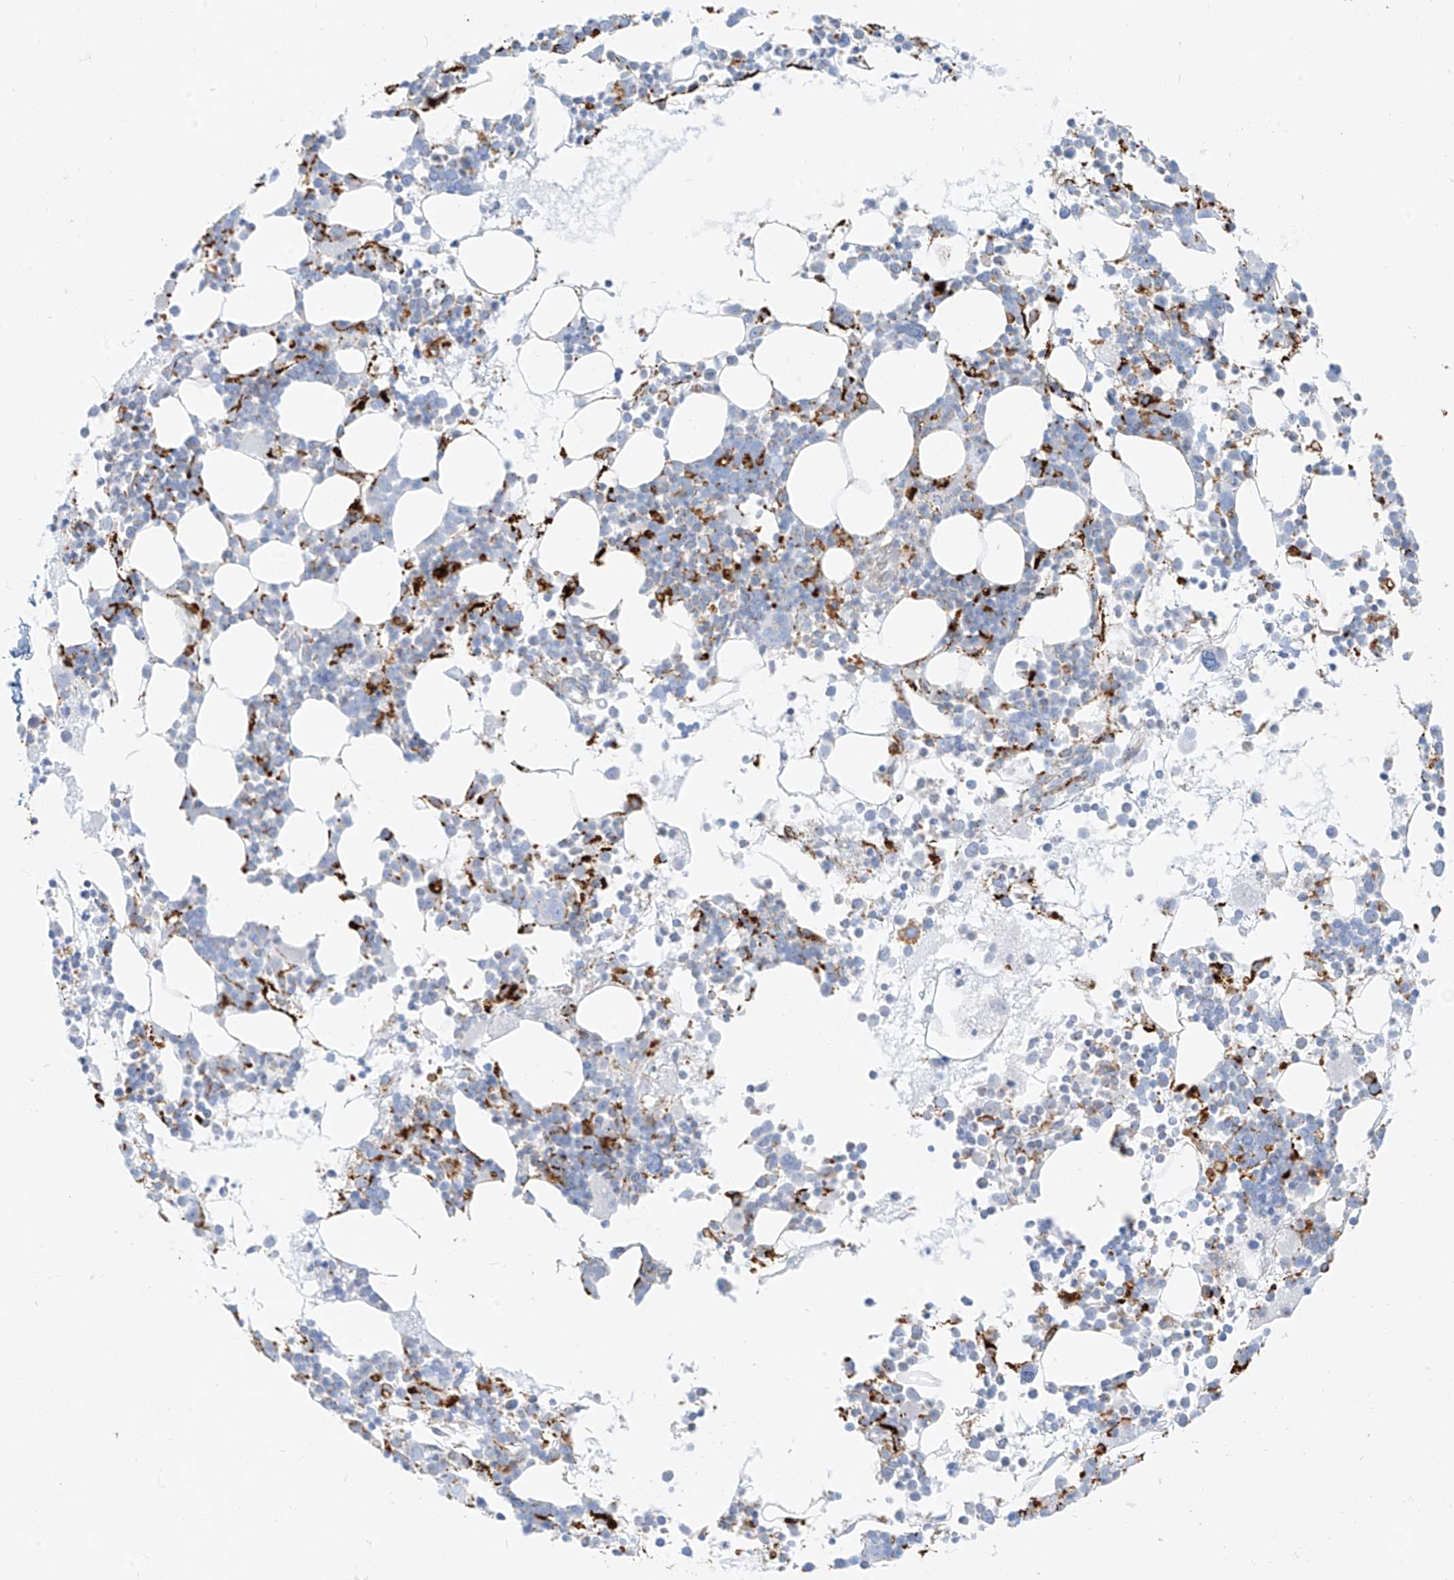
{"staining": {"intensity": "strong", "quantity": "<25%", "location": "cytoplasmic/membranous"}, "tissue": "bone marrow", "cell_type": "Hematopoietic cells", "image_type": "normal", "snomed": [{"axis": "morphology", "description": "Normal tissue, NOS"}, {"axis": "topography", "description": "Bone marrow"}], "caption": "Protein staining by immunohistochemistry displays strong cytoplasmic/membranous positivity in approximately <25% of hematopoietic cells in normal bone marrow. The protein is shown in brown color, while the nuclei are stained blue.", "gene": "SLC35F6", "patient": {"sex": "female", "age": 62}}